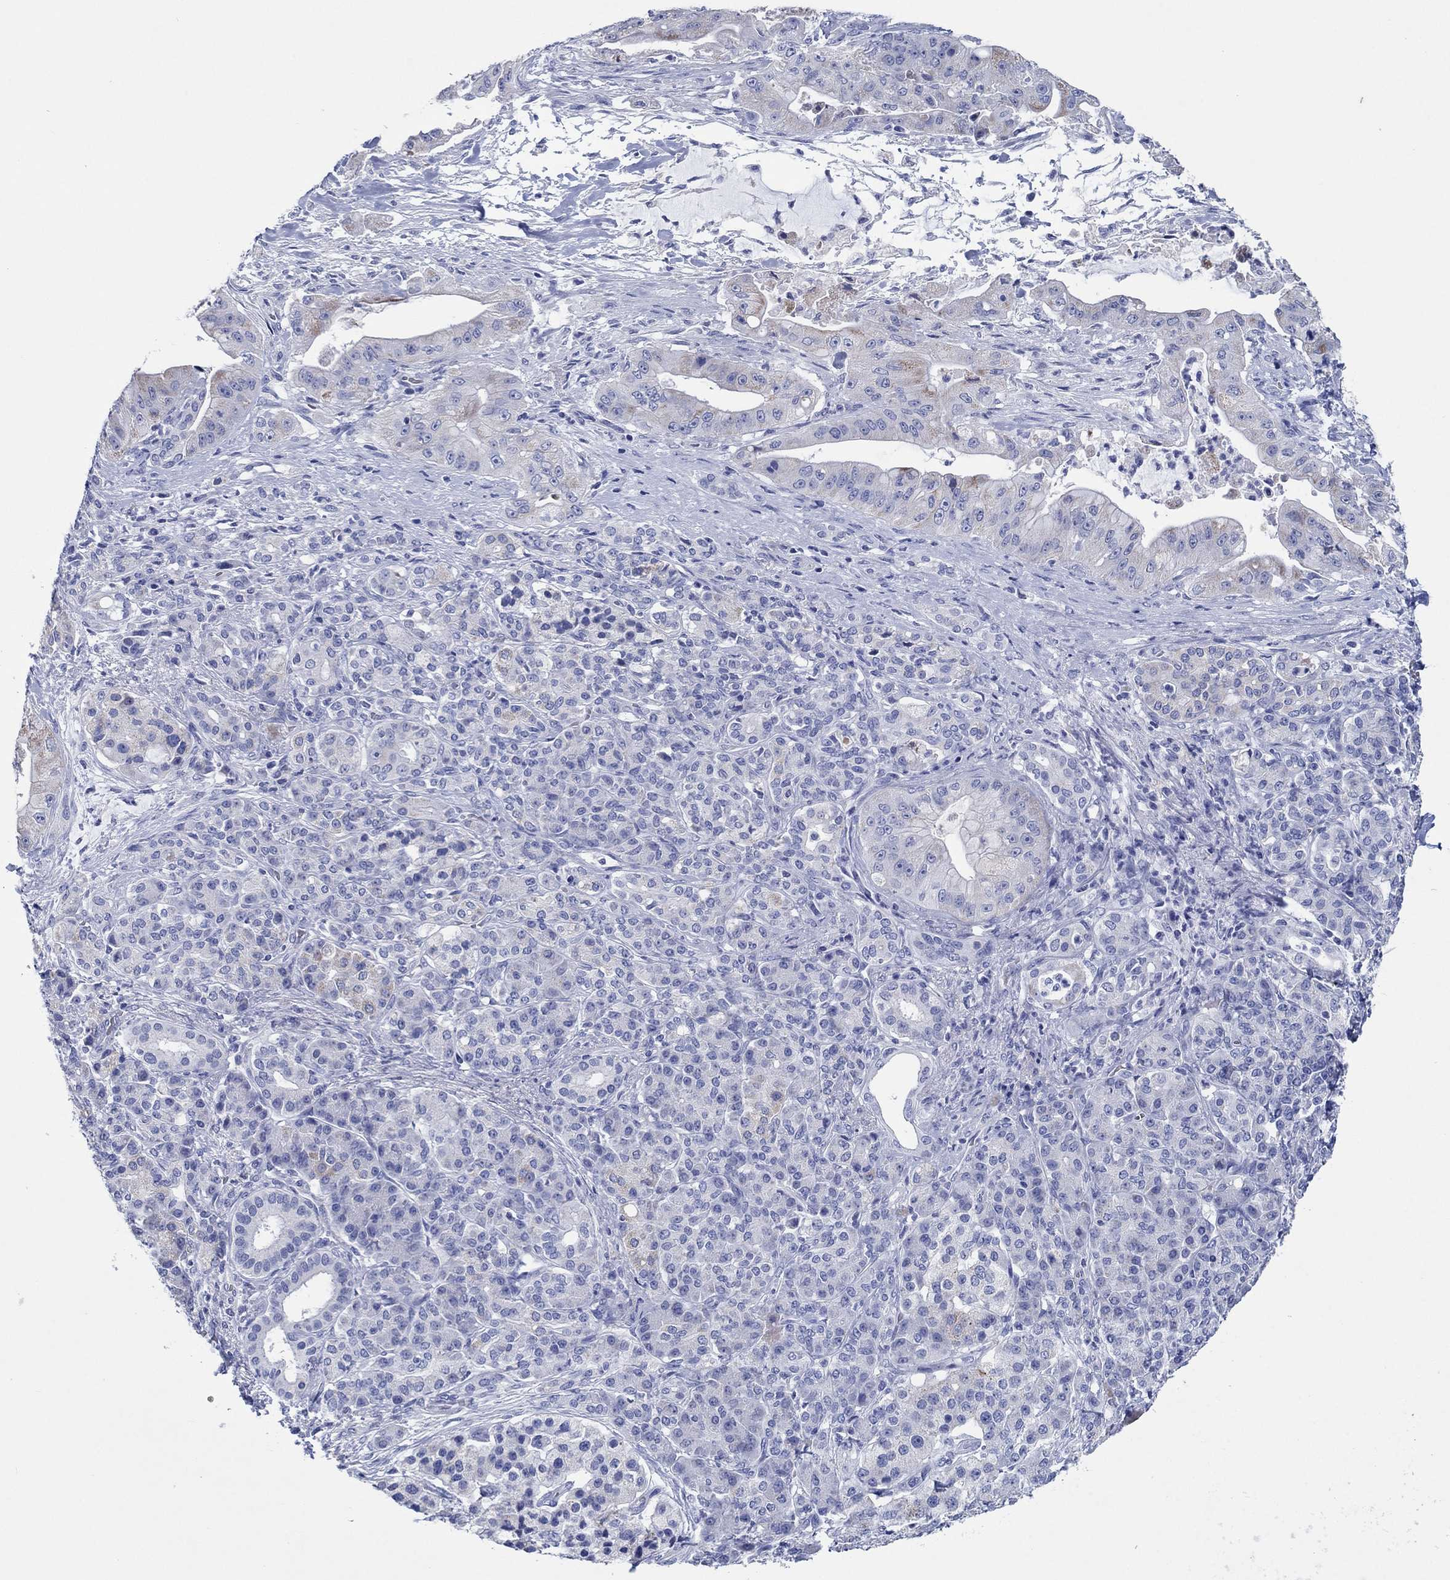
{"staining": {"intensity": "weak", "quantity": "<25%", "location": "cytoplasmic/membranous"}, "tissue": "pancreatic cancer", "cell_type": "Tumor cells", "image_type": "cancer", "snomed": [{"axis": "morphology", "description": "Normal tissue, NOS"}, {"axis": "morphology", "description": "Inflammation, NOS"}, {"axis": "morphology", "description": "Adenocarcinoma, NOS"}, {"axis": "topography", "description": "Pancreas"}], "caption": "Adenocarcinoma (pancreatic) was stained to show a protein in brown. There is no significant expression in tumor cells.", "gene": "HCRT", "patient": {"sex": "male", "age": 57}}